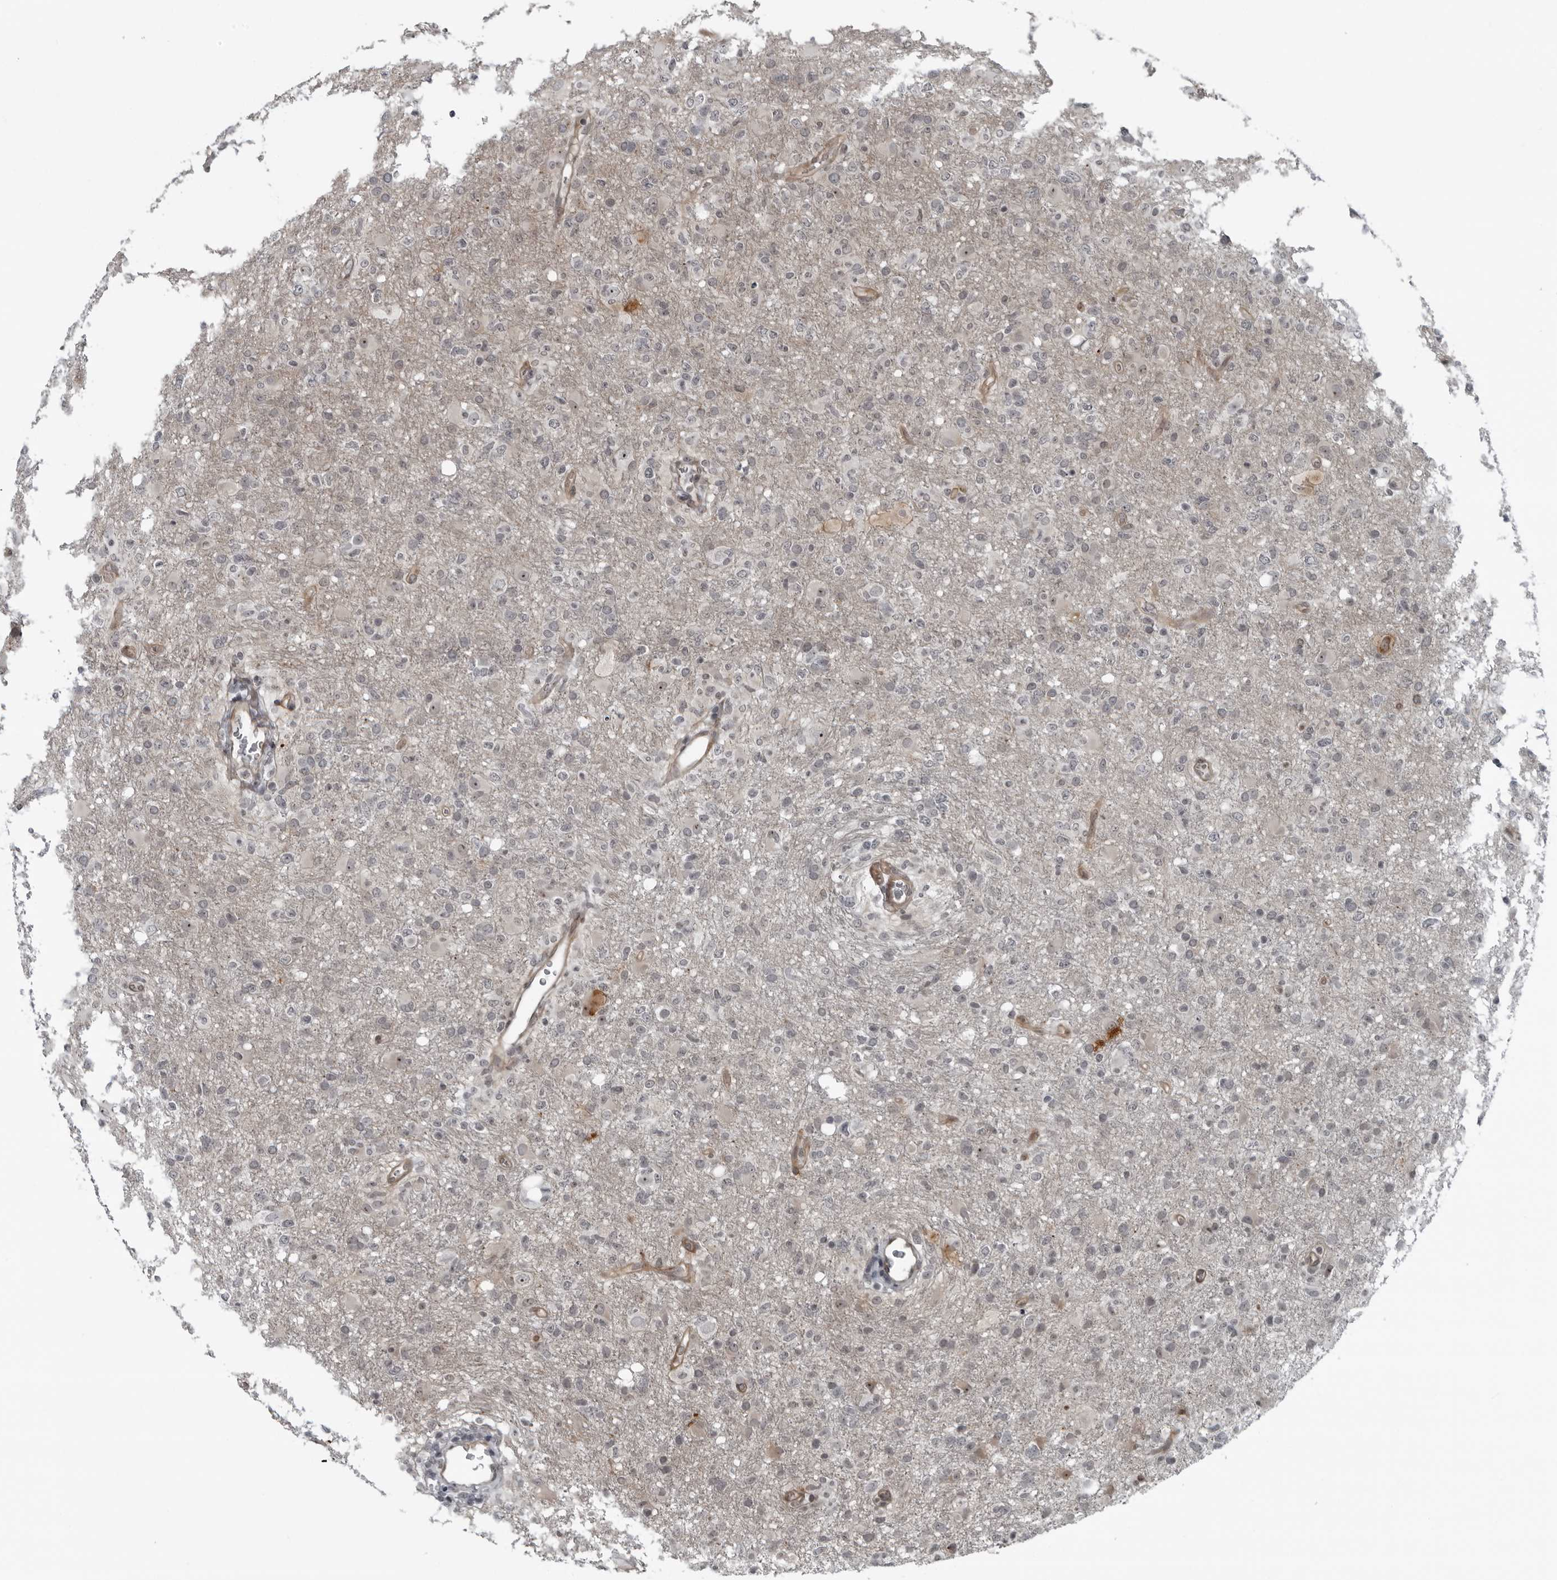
{"staining": {"intensity": "negative", "quantity": "none", "location": "none"}, "tissue": "glioma", "cell_type": "Tumor cells", "image_type": "cancer", "snomed": [{"axis": "morphology", "description": "Glioma, malignant, High grade"}, {"axis": "topography", "description": "Brain"}], "caption": "There is no significant positivity in tumor cells of malignant high-grade glioma.", "gene": "FAM102B", "patient": {"sex": "female", "age": 57}}